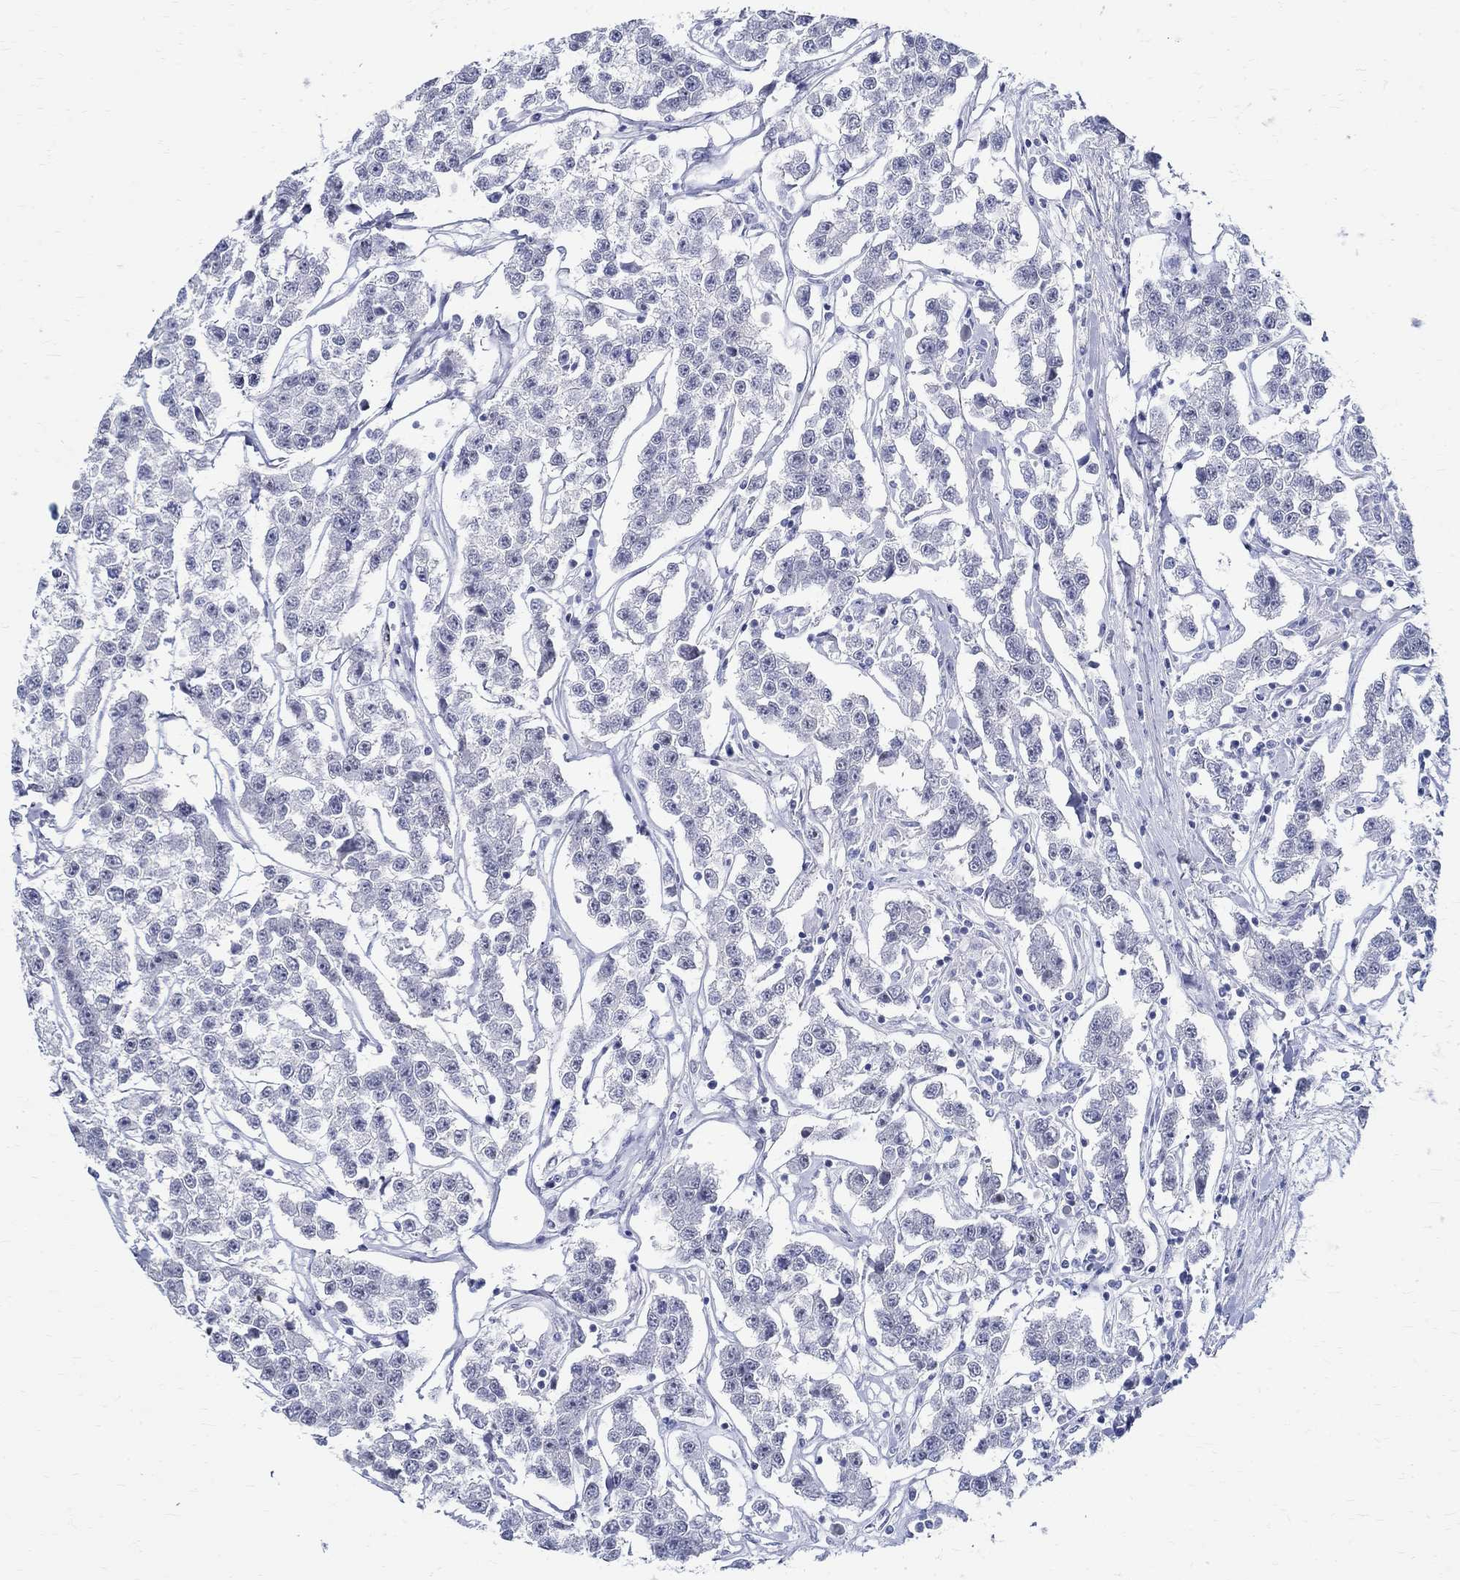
{"staining": {"intensity": "negative", "quantity": "none", "location": "none"}, "tissue": "testis cancer", "cell_type": "Tumor cells", "image_type": "cancer", "snomed": [{"axis": "morphology", "description": "Seminoma, NOS"}, {"axis": "topography", "description": "Testis"}], "caption": "High magnification brightfield microscopy of testis cancer (seminoma) stained with DAB (3,3'-diaminobenzidine) (brown) and counterstained with hematoxylin (blue): tumor cells show no significant expression. Brightfield microscopy of immunohistochemistry stained with DAB (brown) and hematoxylin (blue), captured at high magnification.", "gene": "BSPRY", "patient": {"sex": "male", "age": 59}}